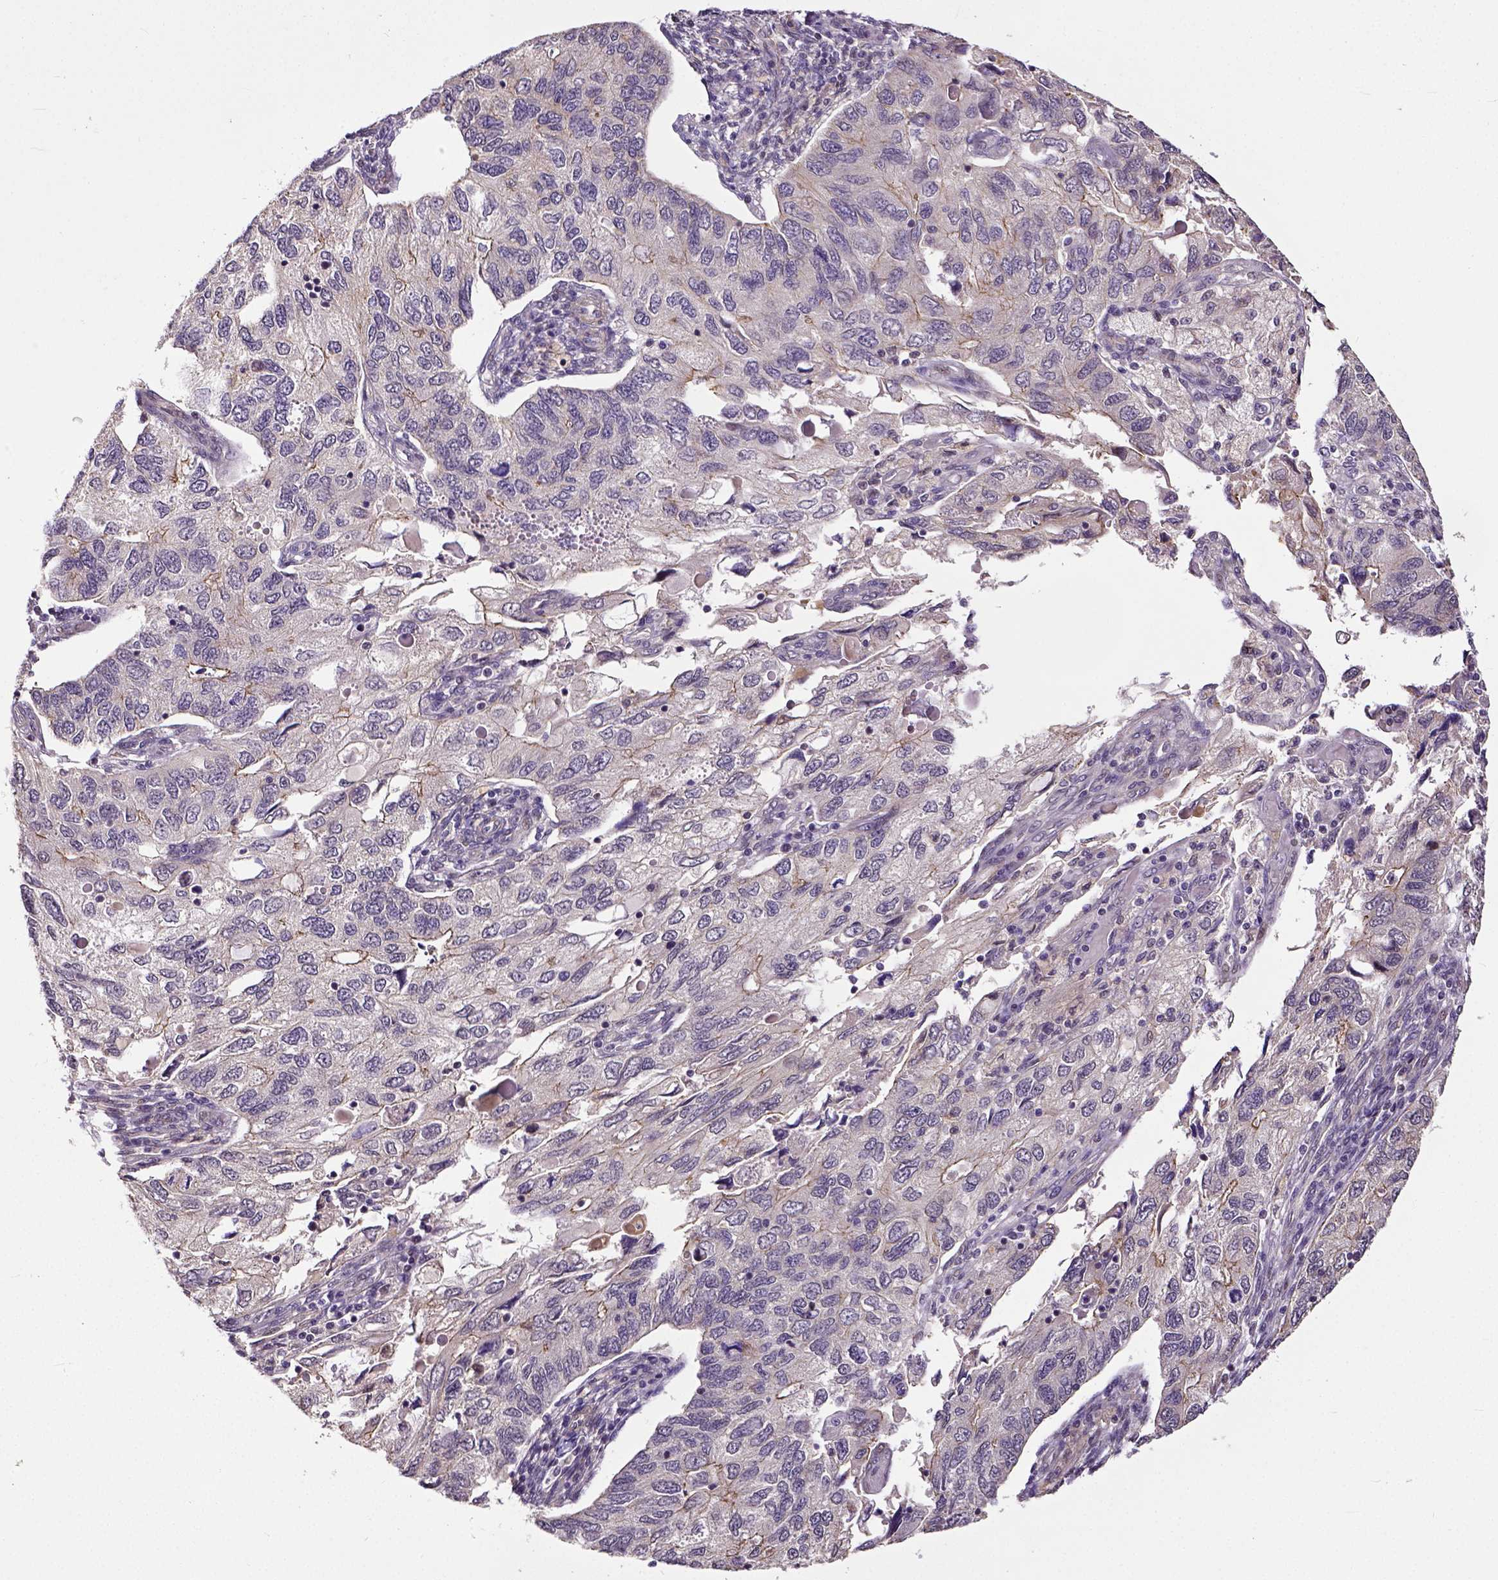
{"staining": {"intensity": "weak", "quantity": "<25%", "location": "cytoplasmic/membranous"}, "tissue": "endometrial cancer", "cell_type": "Tumor cells", "image_type": "cancer", "snomed": [{"axis": "morphology", "description": "Carcinoma, NOS"}, {"axis": "topography", "description": "Uterus"}], "caption": "An IHC photomicrograph of endometrial carcinoma is shown. There is no staining in tumor cells of endometrial carcinoma.", "gene": "DICER1", "patient": {"sex": "female", "age": 76}}